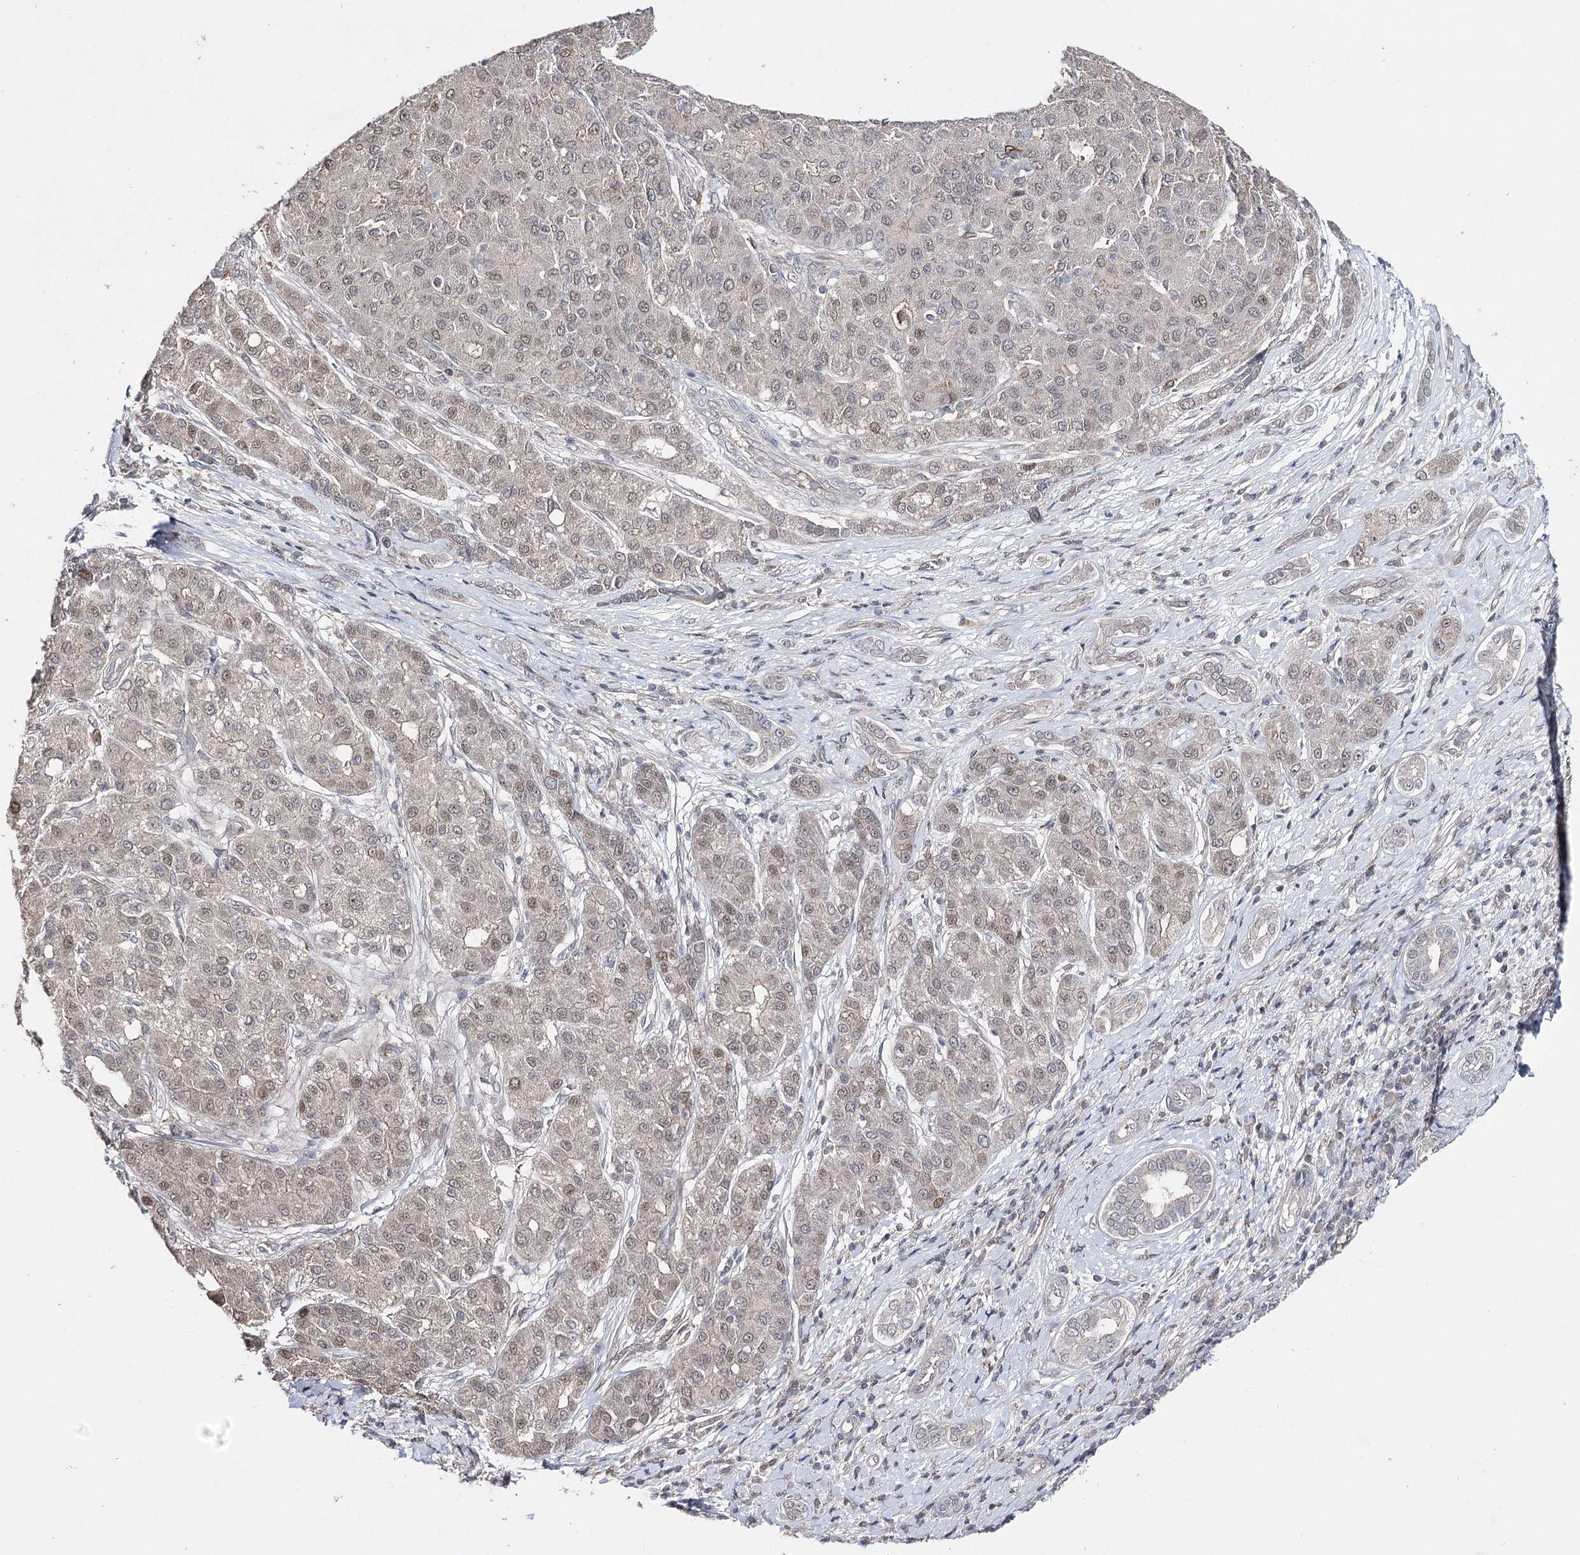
{"staining": {"intensity": "weak", "quantity": "25%-75%", "location": "nuclear"}, "tissue": "liver cancer", "cell_type": "Tumor cells", "image_type": "cancer", "snomed": [{"axis": "morphology", "description": "Carcinoma, Hepatocellular, NOS"}, {"axis": "topography", "description": "Liver"}], "caption": "A histopathology image of hepatocellular carcinoma (liver) stained for a protein demonstrates weak nuclear brown staining in tumor cells.", "gene": "HSD11B2", "patient": {"sex": "male", "age": 65}}